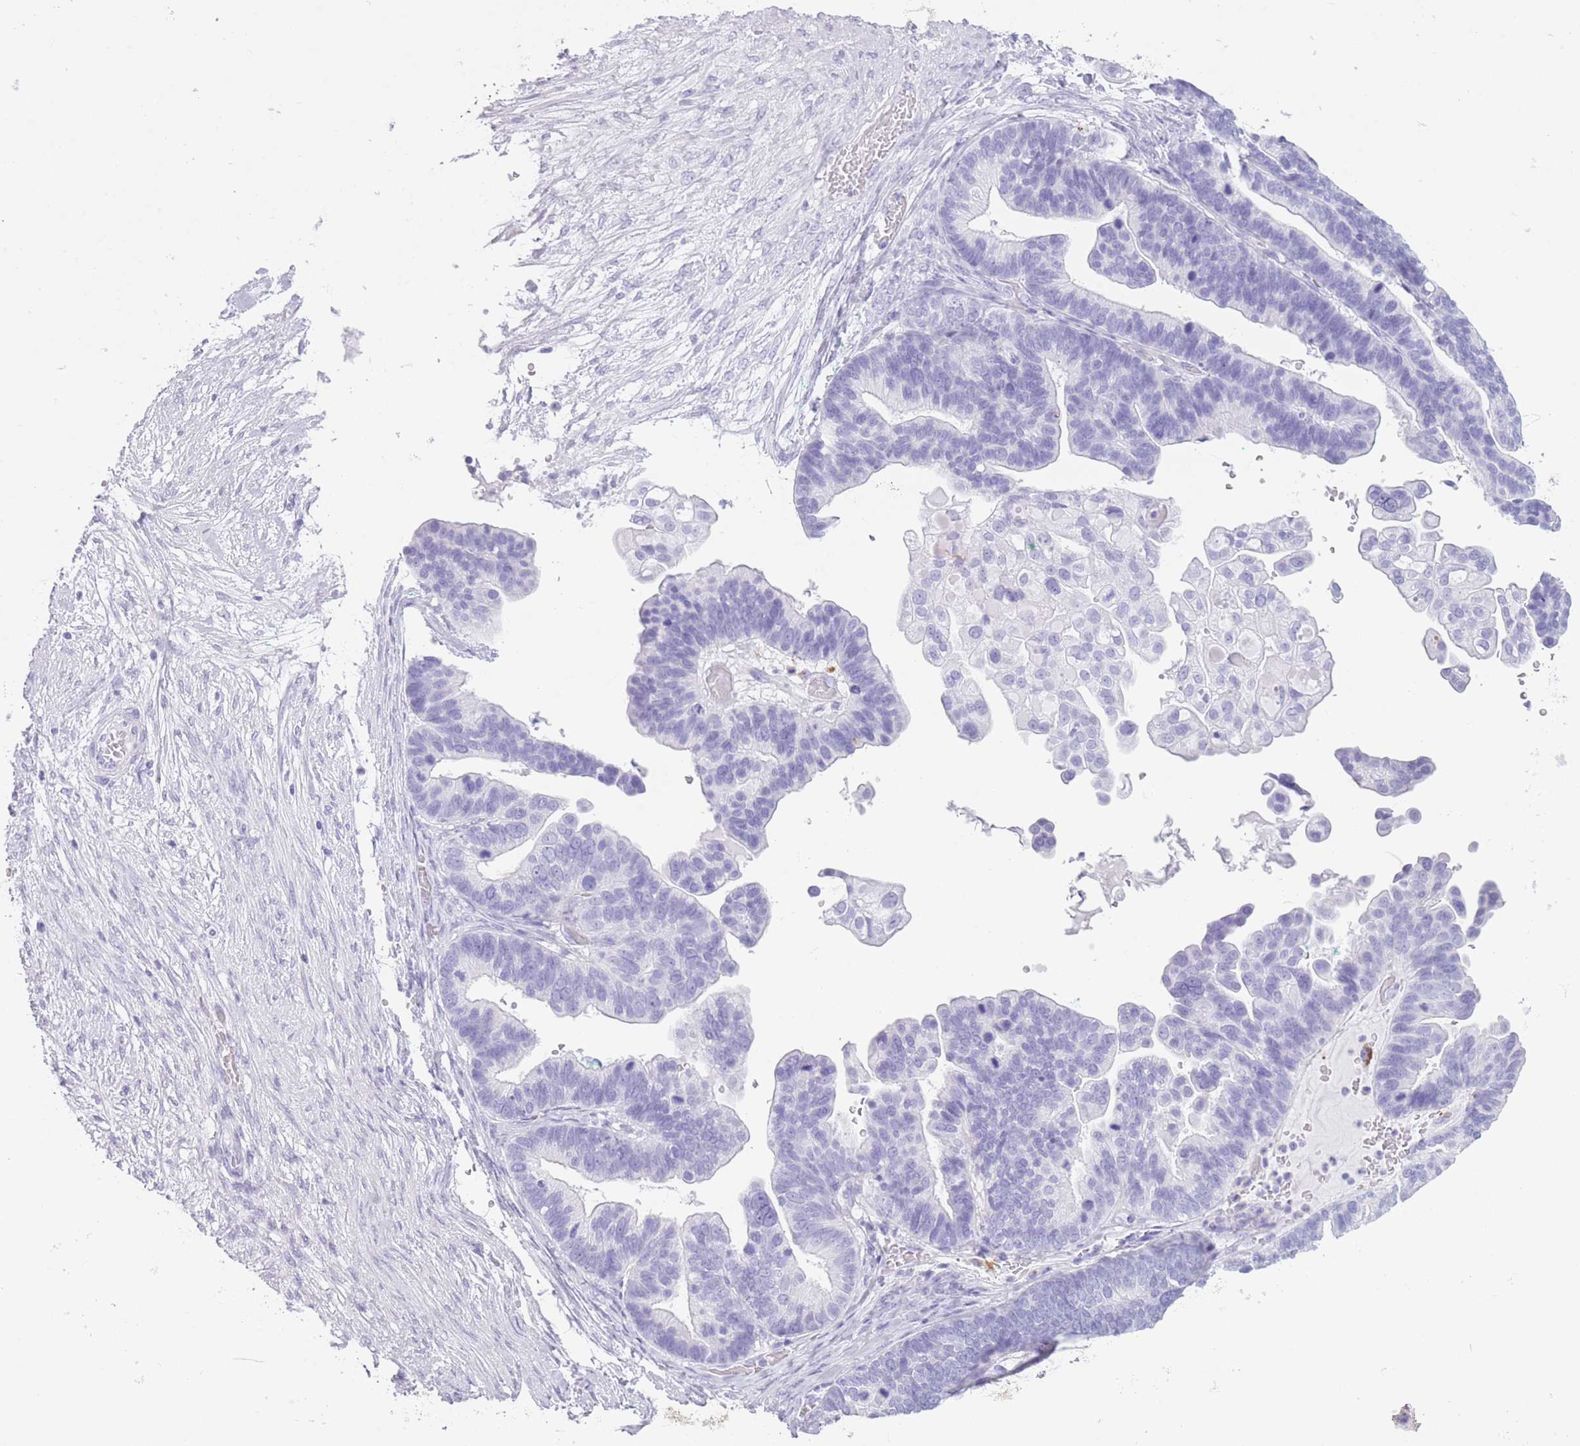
{"staining": {"intensity": "negative", "quantity": "none", "location": "none"}, "tissue": "ovarian cancer", "cell_type": "Tumor cells", "image_type": "cancer", "snomed": [{"axis": "morphology", "description": "Cystadenocarcinoma, serous, NOS"}, {"axis": "topography", "description": "Ovary"}], "caption": "Tumor cells are negative for brown protein staining in ovarian serous cystadenocarcinoma. (DAB (3,3'-diaminobenzidine) immunohistochemistry with hematoxylin counter stain).", "gene": "OR4F21", "patient": {"sex": "female", "age": 56}}